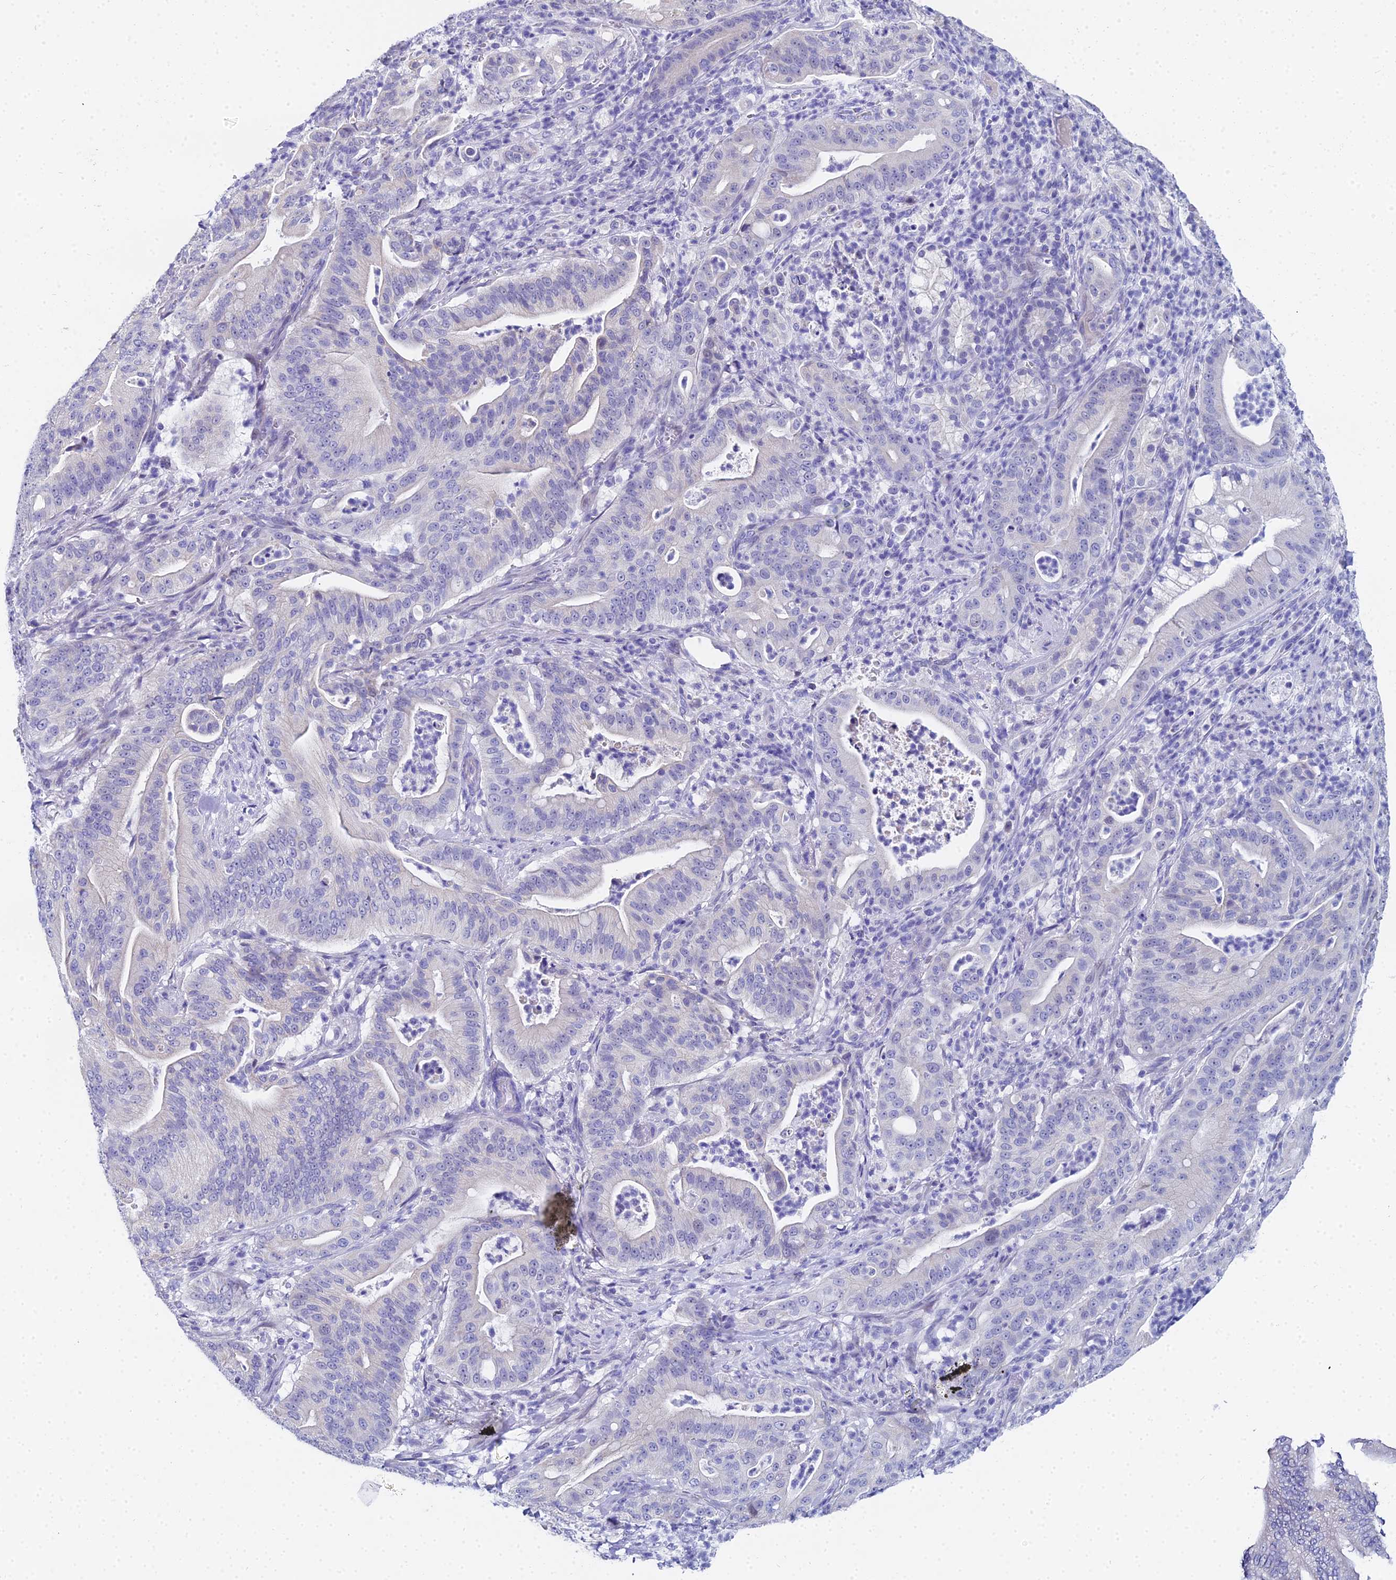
{"staining": {"intensity": "negative", "quantity": "none", "location": "none"}, "tissue": "pancreatic cancer", "cell_type": "Tumor cells", "image_type": "cancer", "snomed": [{"axis": "morphology", "description": "Adenocarcinoma, NOS"}, {"axis": "topography", "description": "Pancreas"}], "caption": "A high-resolution micrograph shows IHC staining of adenocarcinoma (pancreatic), which demonstrates no significant positivity in tumor cells.", "gene": "OCM", "patient": {"sex": "male", "age": 71}}